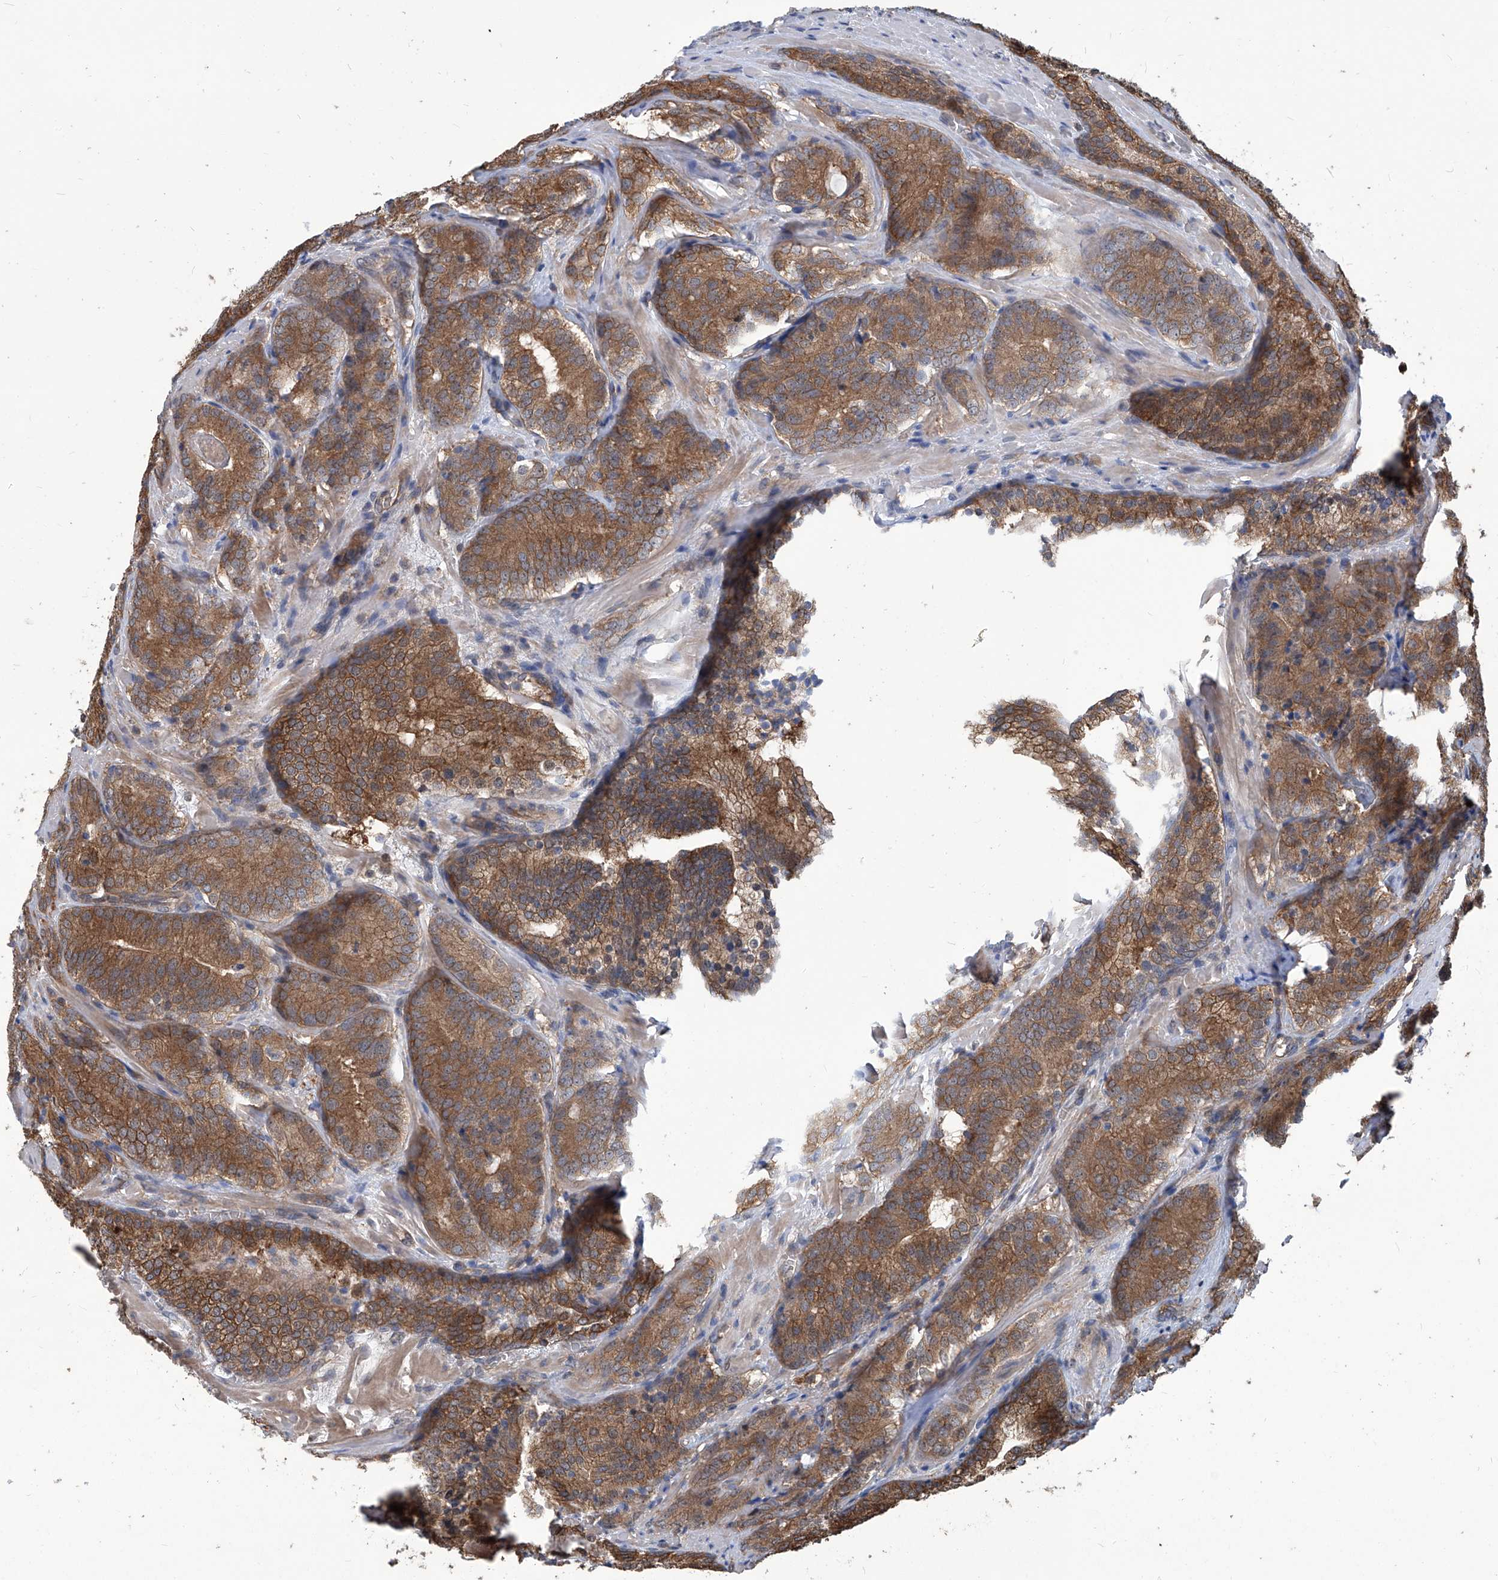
{"staining": {"intensity": "moderate", "quantity": ">75%", "location": "cytoplasmic/membranous"}, "tissue": "prostate cancer", "cell_type": "Tumor cells", "image_type": "cancer", "snomed": [{"axis": "morphology", "description": "Adenocarcinoma, High grade"}, {"axis": "topography", "description": "Prostate"}], "caption": "The immunohistochemical stain labels moderate cytoplasmic/membranous positivity in tumor cells of prostate cancer tissue.", "gene": "PSMB1", "patient": {"sex": "male", "age": 57}}